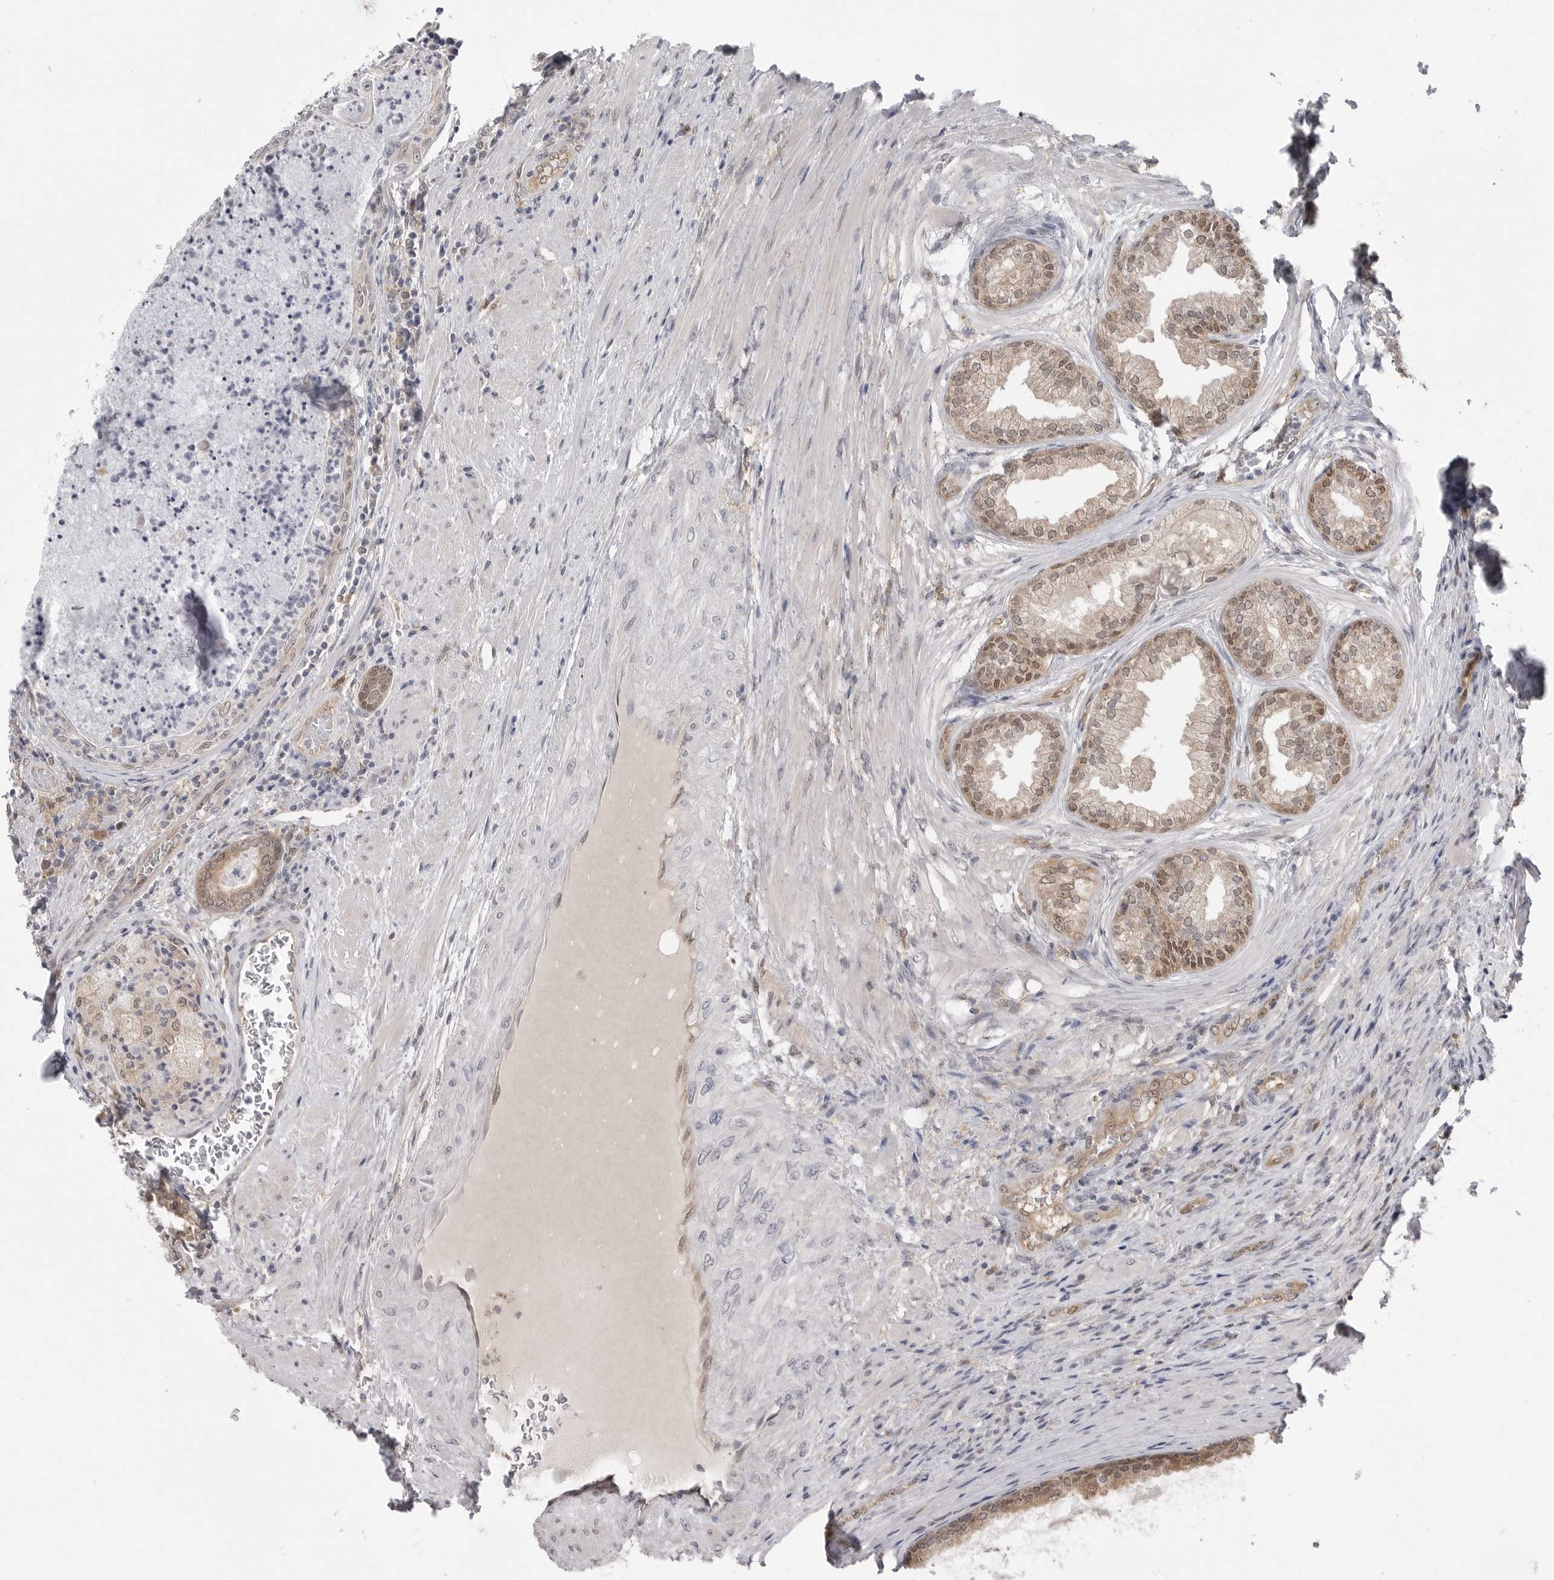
{"staining": {"intensity": "weak", "quantity": ">75%", "location": "cytoplasmic/membranous,nuclear"}, "tissue": "prostate", "cell_type": "Glandular cells", "image_type": "normal", "snomed": [{"axis": "morphology", "description": "Normal tissue, NOS"}, {"axis": "topography", "description": "Prostate"}], "caption": "Immunohistochemistry (IHC) micrograph of unremarkable human prostate stained for a protein (brown), which demonstrates low levels of weak cytoplasmic/membranous,nuclear positivity in approximately >75% of glandular cells.", "gene": "PNPO", "patient": {"sex": "male", "age": 76}}